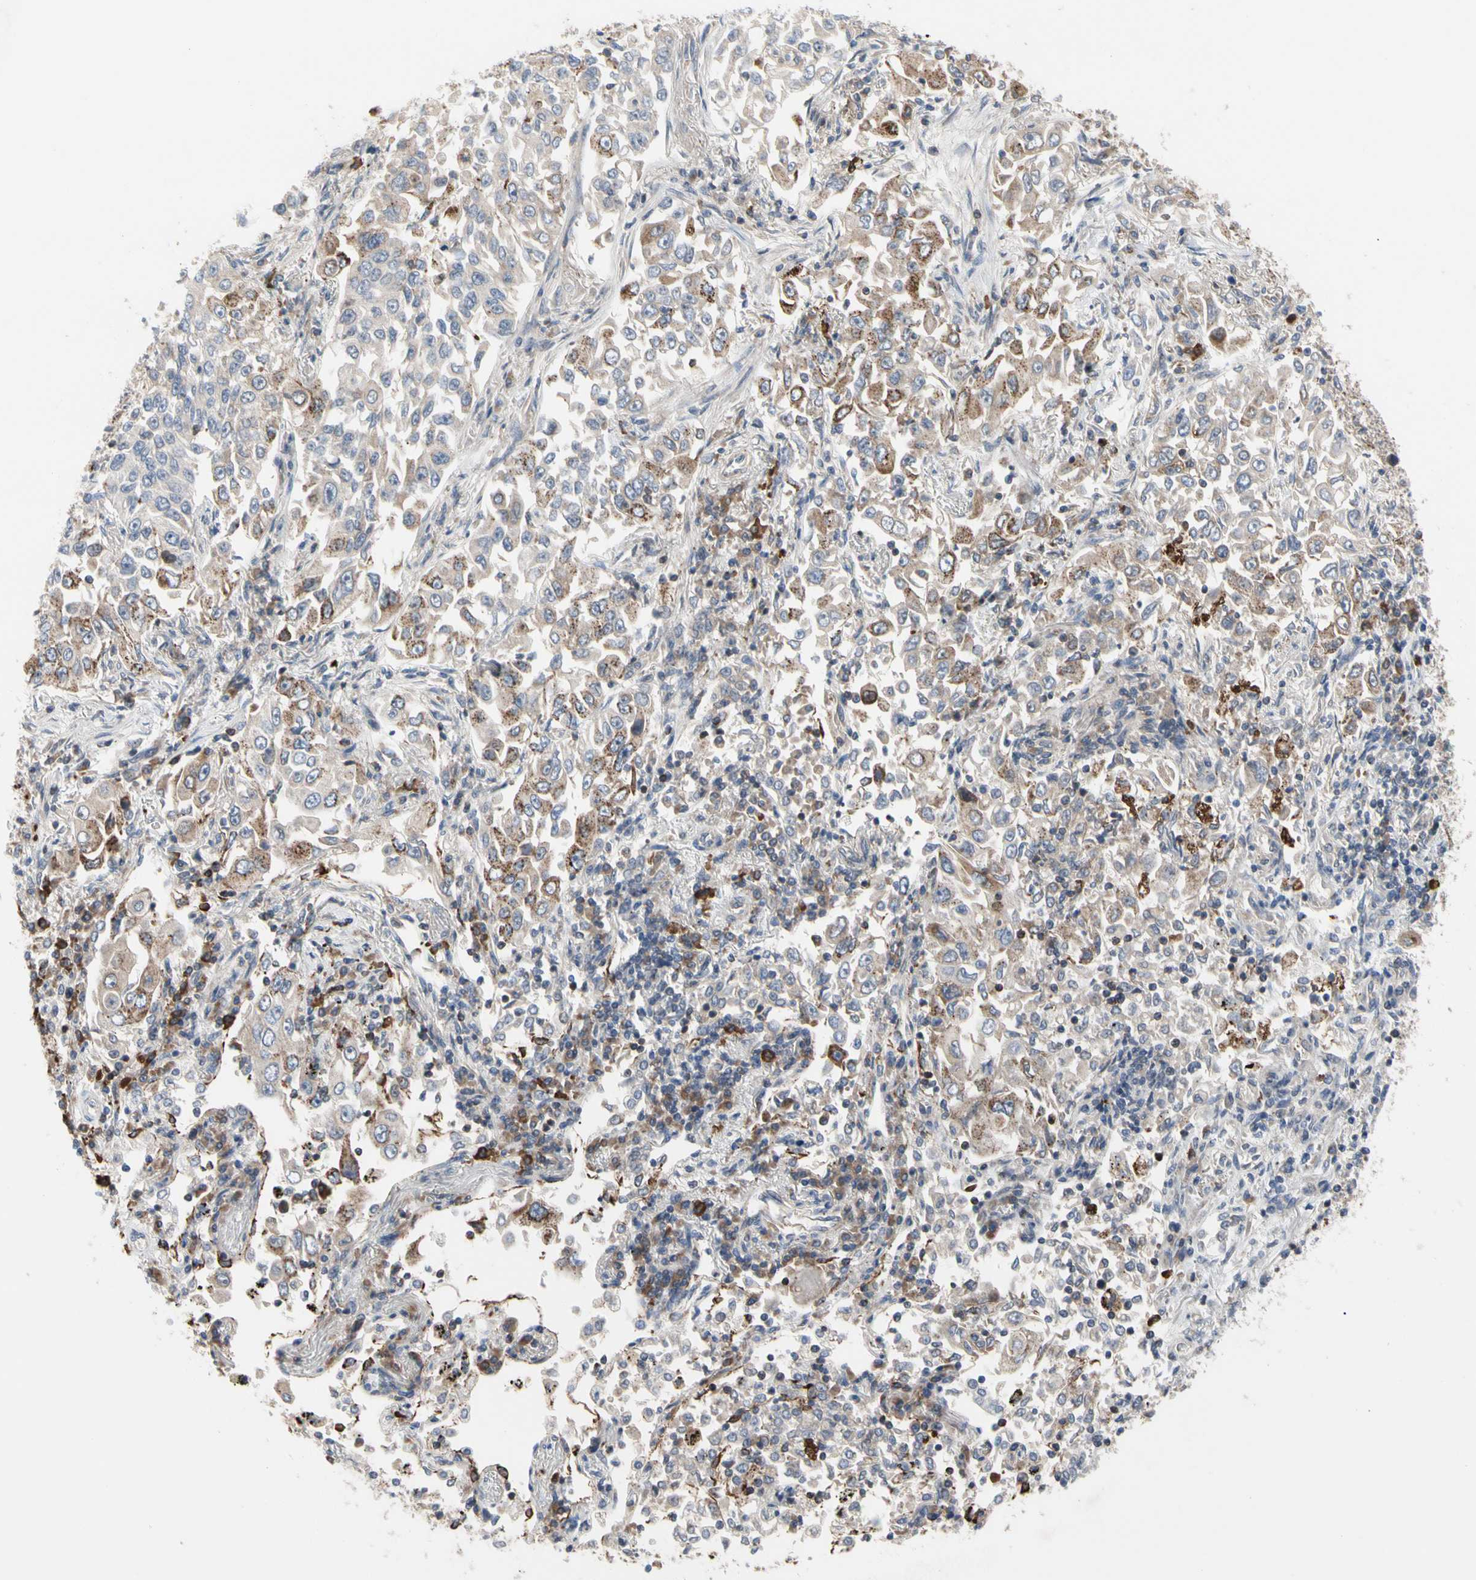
{"staining": {"intensity": "moderate", "quantity": "25%-75%", "location": "cytoplasmic/membranous"}, "tissue": "lung cancer", "cell_type": "Tumor cells", "image_type": "cancer", "snomed": [{"axis": "morphology", "description": "Adenocarcinoma, NOS"}, {"axis": "topography", "description": "Lung"}], "caption": "Human adenocarcinoma (lung) stained with a brown dye displays moderate cytoplasmic/membranous positive expression in about 25%-75% of tumor cells.", "gene": "MCL1", "patient": {"sex": "male", "age": 84}}